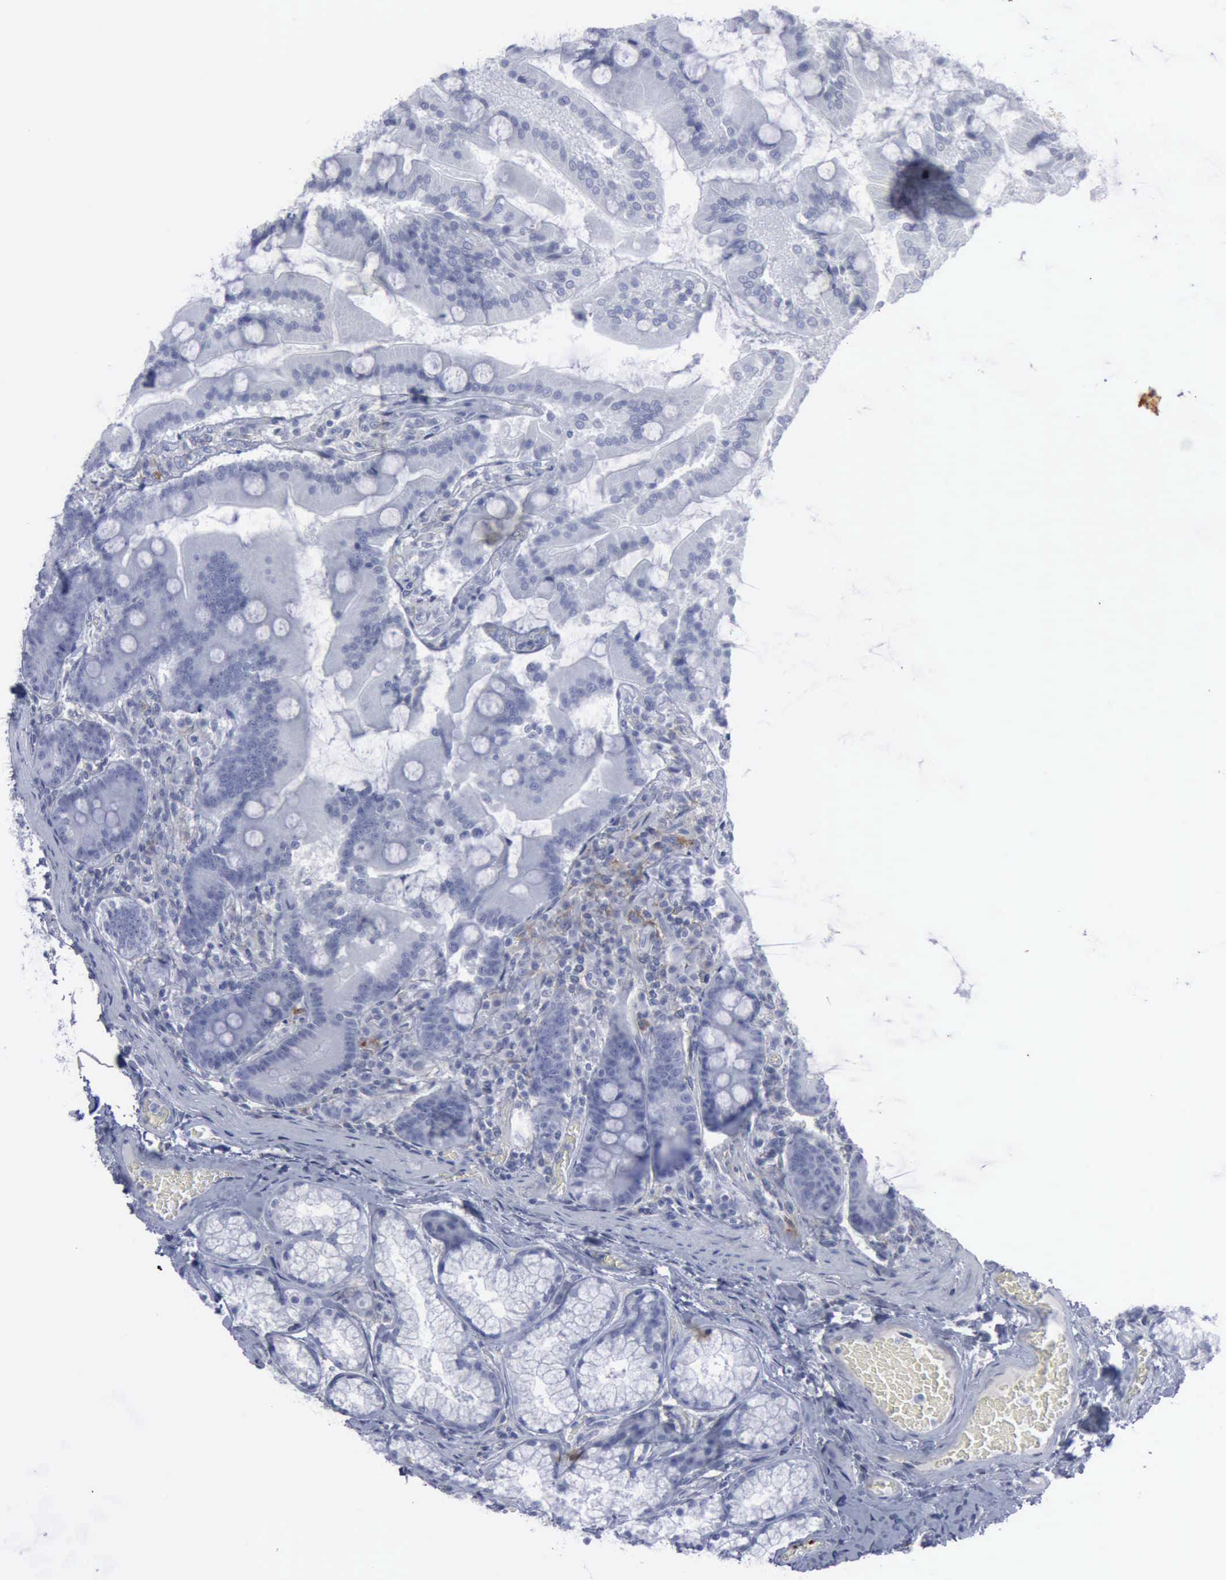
{"staining": {"intensity": "negative", "quantity": "none", "location": "none"}, "tissue": "duodenum", "cell_type": "Glandular cells", "image_type": "normal", "snomed": [{"axis": "morphology", "description": "Normal tissue, NOS"}, {"axis": "topography", "description": "Duodenum"}], "caption": "IHC image of benign duodenum: duodenum stained with DAB (3,3'-diaminobenzidine) reveals no significant protein expression in glandular cells.", "gene": "VCAM1", "patient": {"sex": "female", "age": 64}}